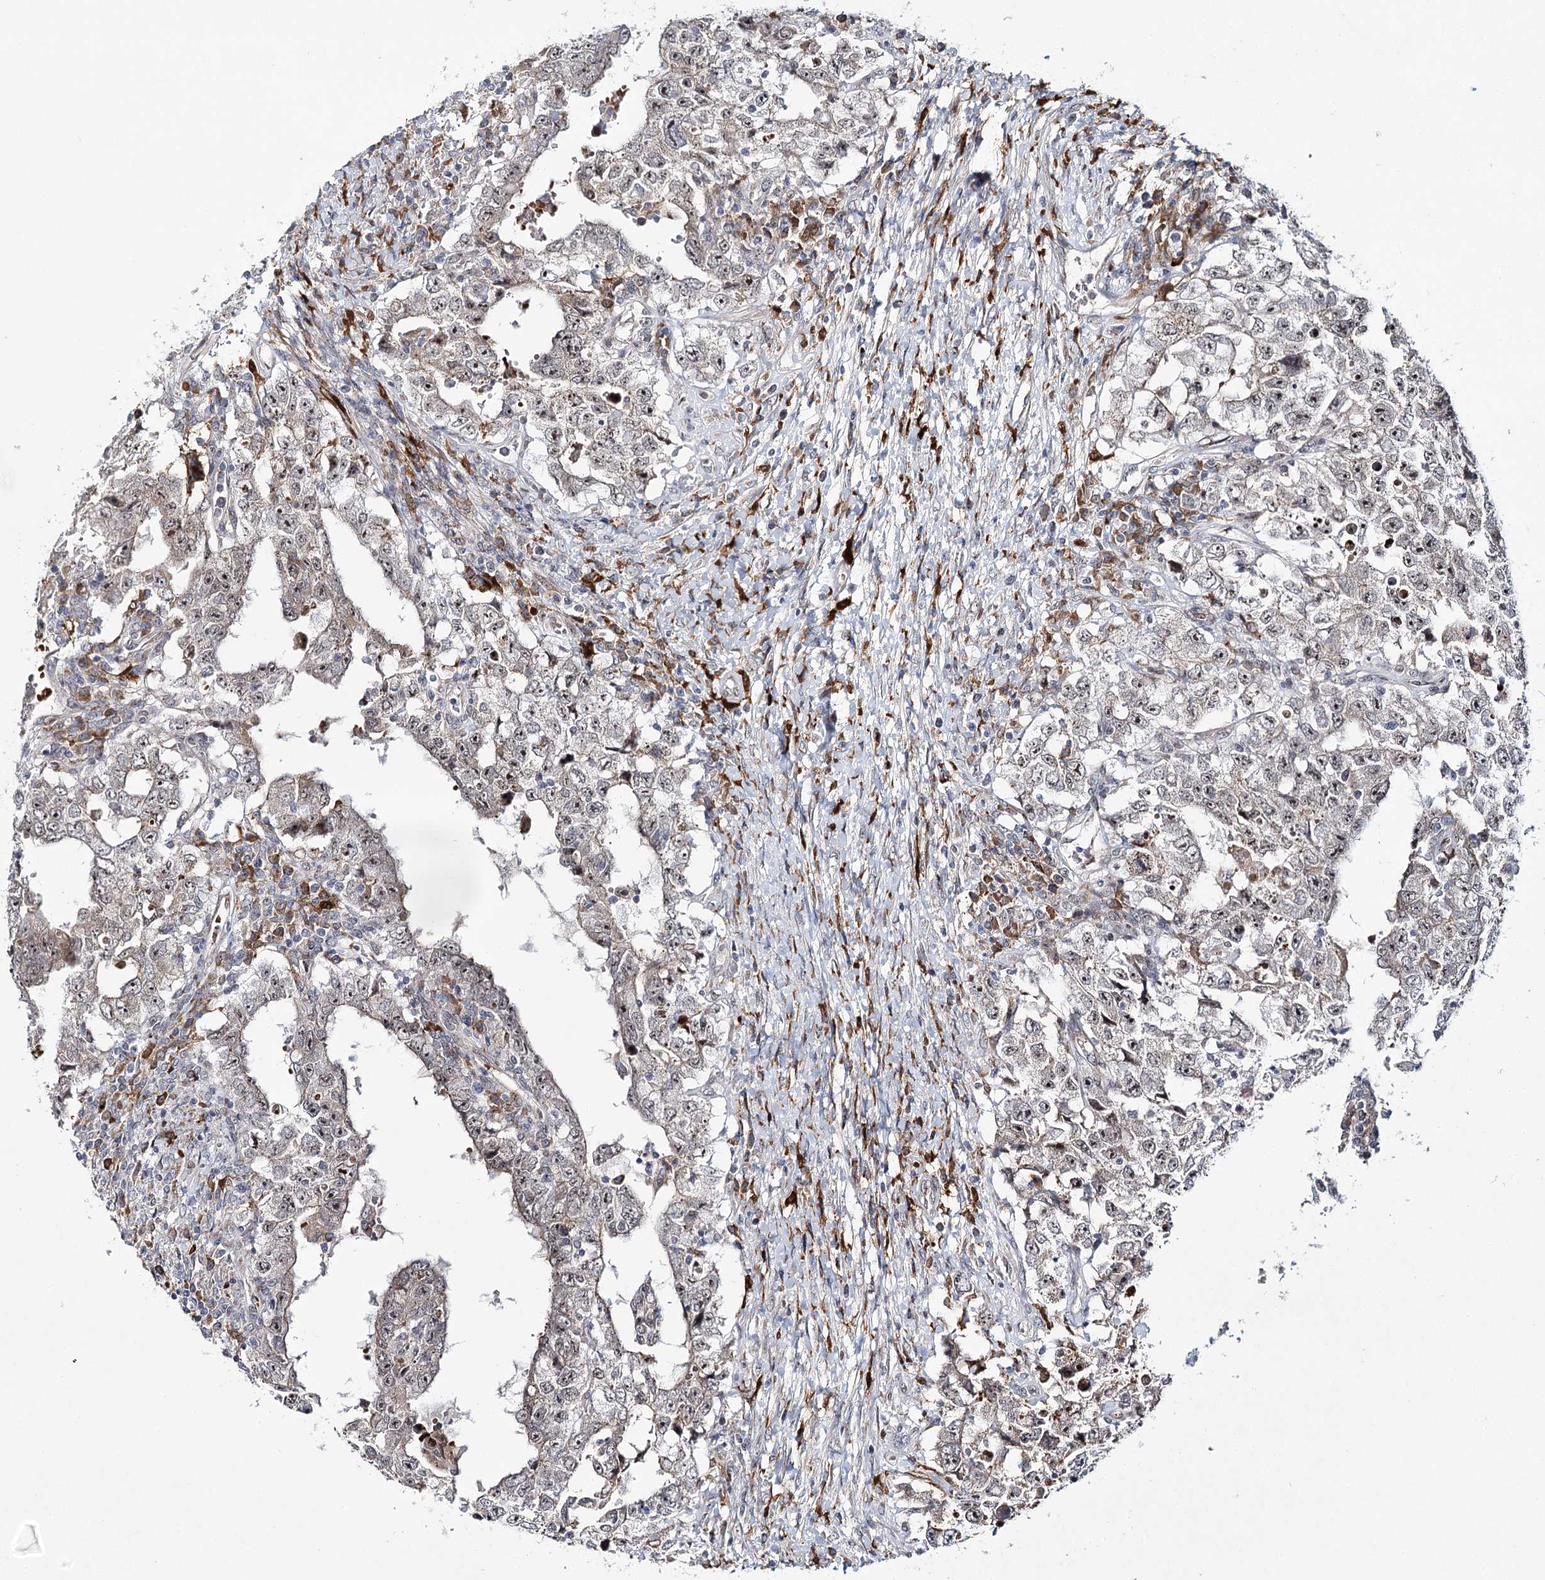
{"staining": {"intensity": "weak", "quantity": "<25%", "location": "nuclear"}, "tissue": "testis cancer", "cell_type": "Tumor cells", "image_type": "cancer", "snomed": [{"axis": "morphology", "description": "Carcinoma, Embryonal, NOS"}, {"axis": "topography", "description": "Testis"}], "caption": "This is an IHC photomicrograph of human testis cancer (embryonal carcinoma). There is no staining in tumor cells.", "gene": "WDR36", "patient": {"sex": "male", "age": 26}}